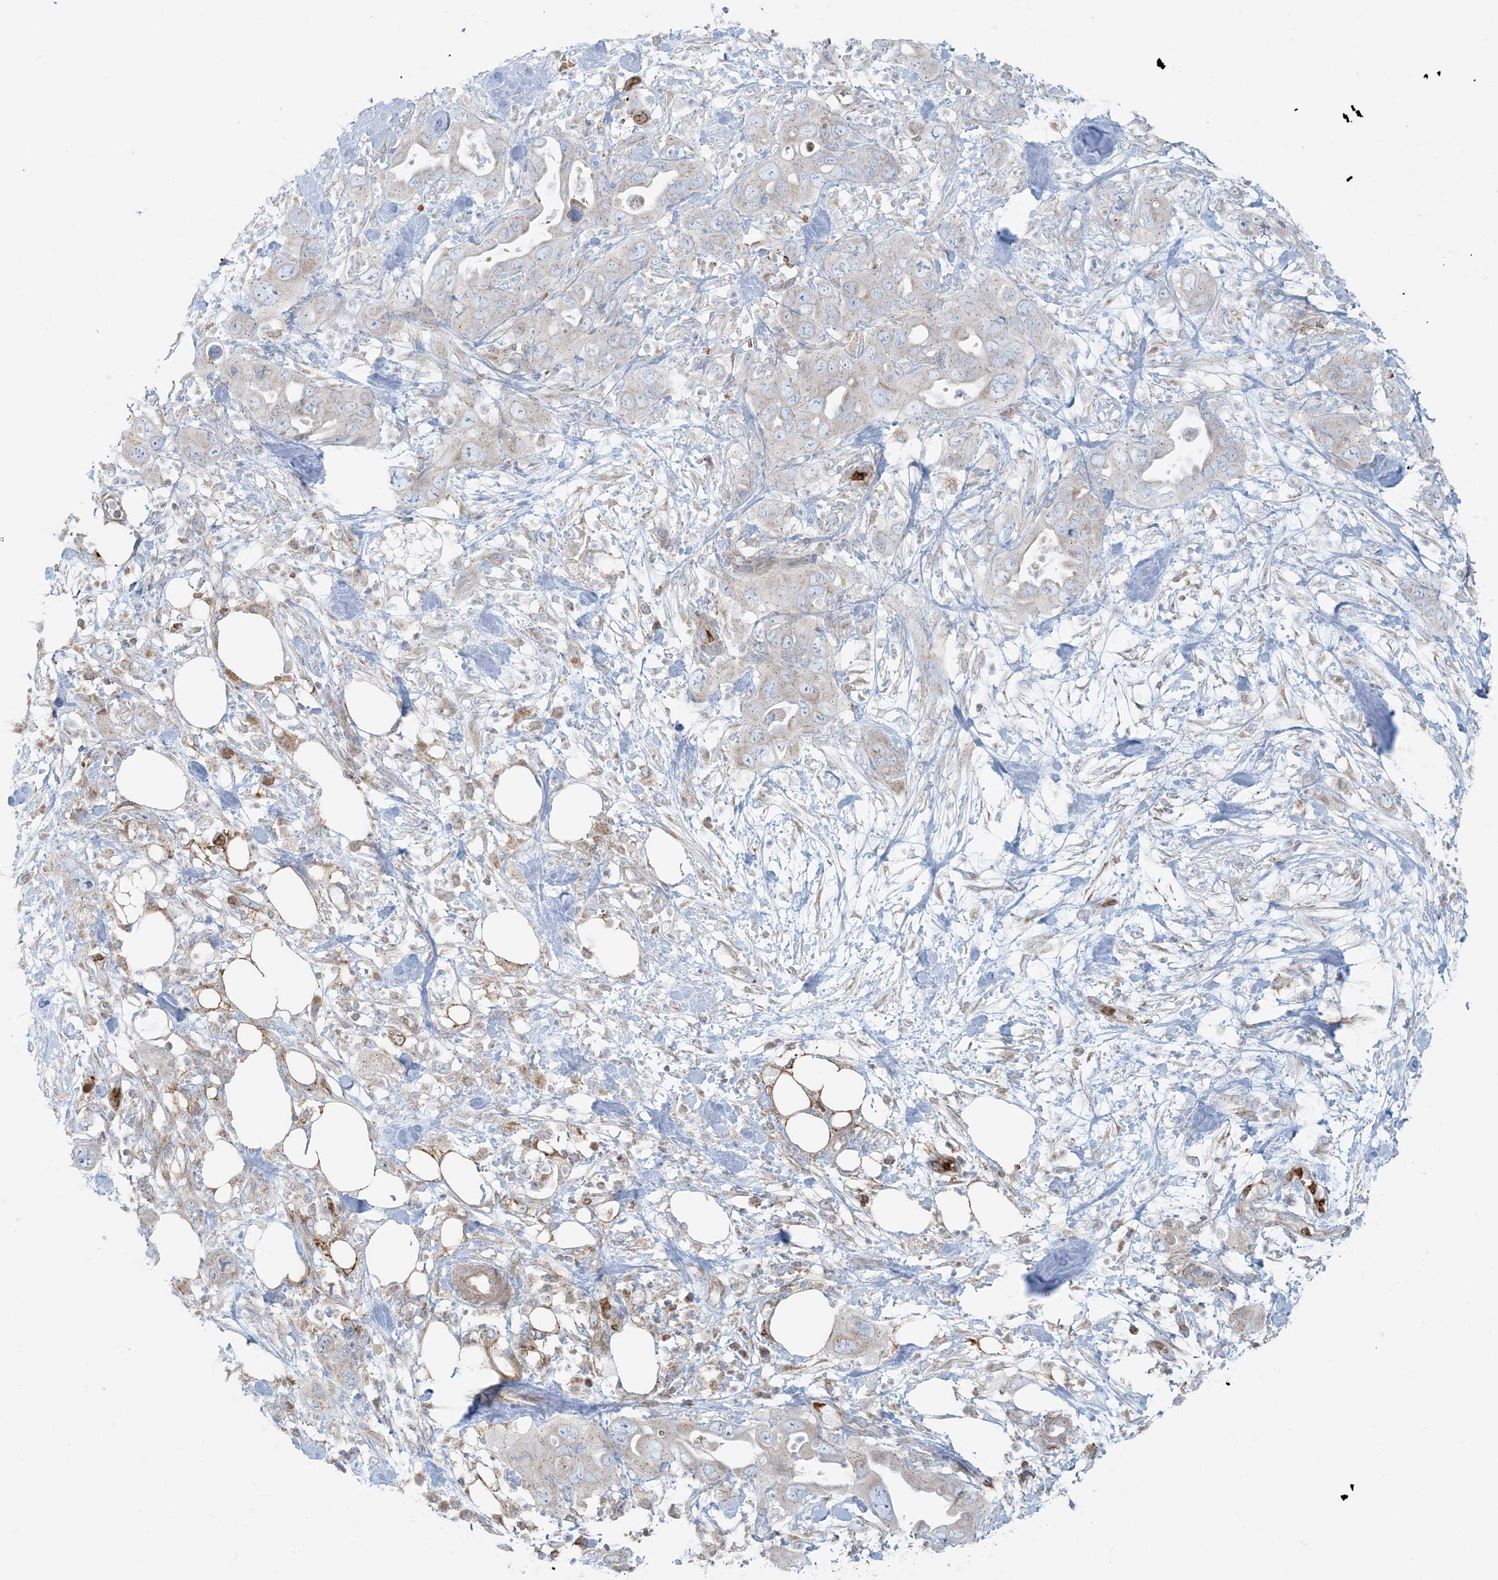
{"staining": {"intensity": "weak", "quantity": "<25%", "location": "cytoplasmic/membranous"}, "tissue": "pancreatic cancer", "cell_type": "Tumor cells", "image_type": "cancer", "snomed": [{"axis": "morphology", "description": "Adenocarcinoma, NOS"}, {"axis": "topography", "description": "Pancreas"}], "caption": "High magnification brightfield microscopy of pancreatic cancer stained with DAB (3,3'-diaminobenzidine) (brown) and counterstained with hematoxylin (blue): tumor cells show no significant staining.", "gene": "PIK3R4", "patient": {"sex": "female", "age": 71}}